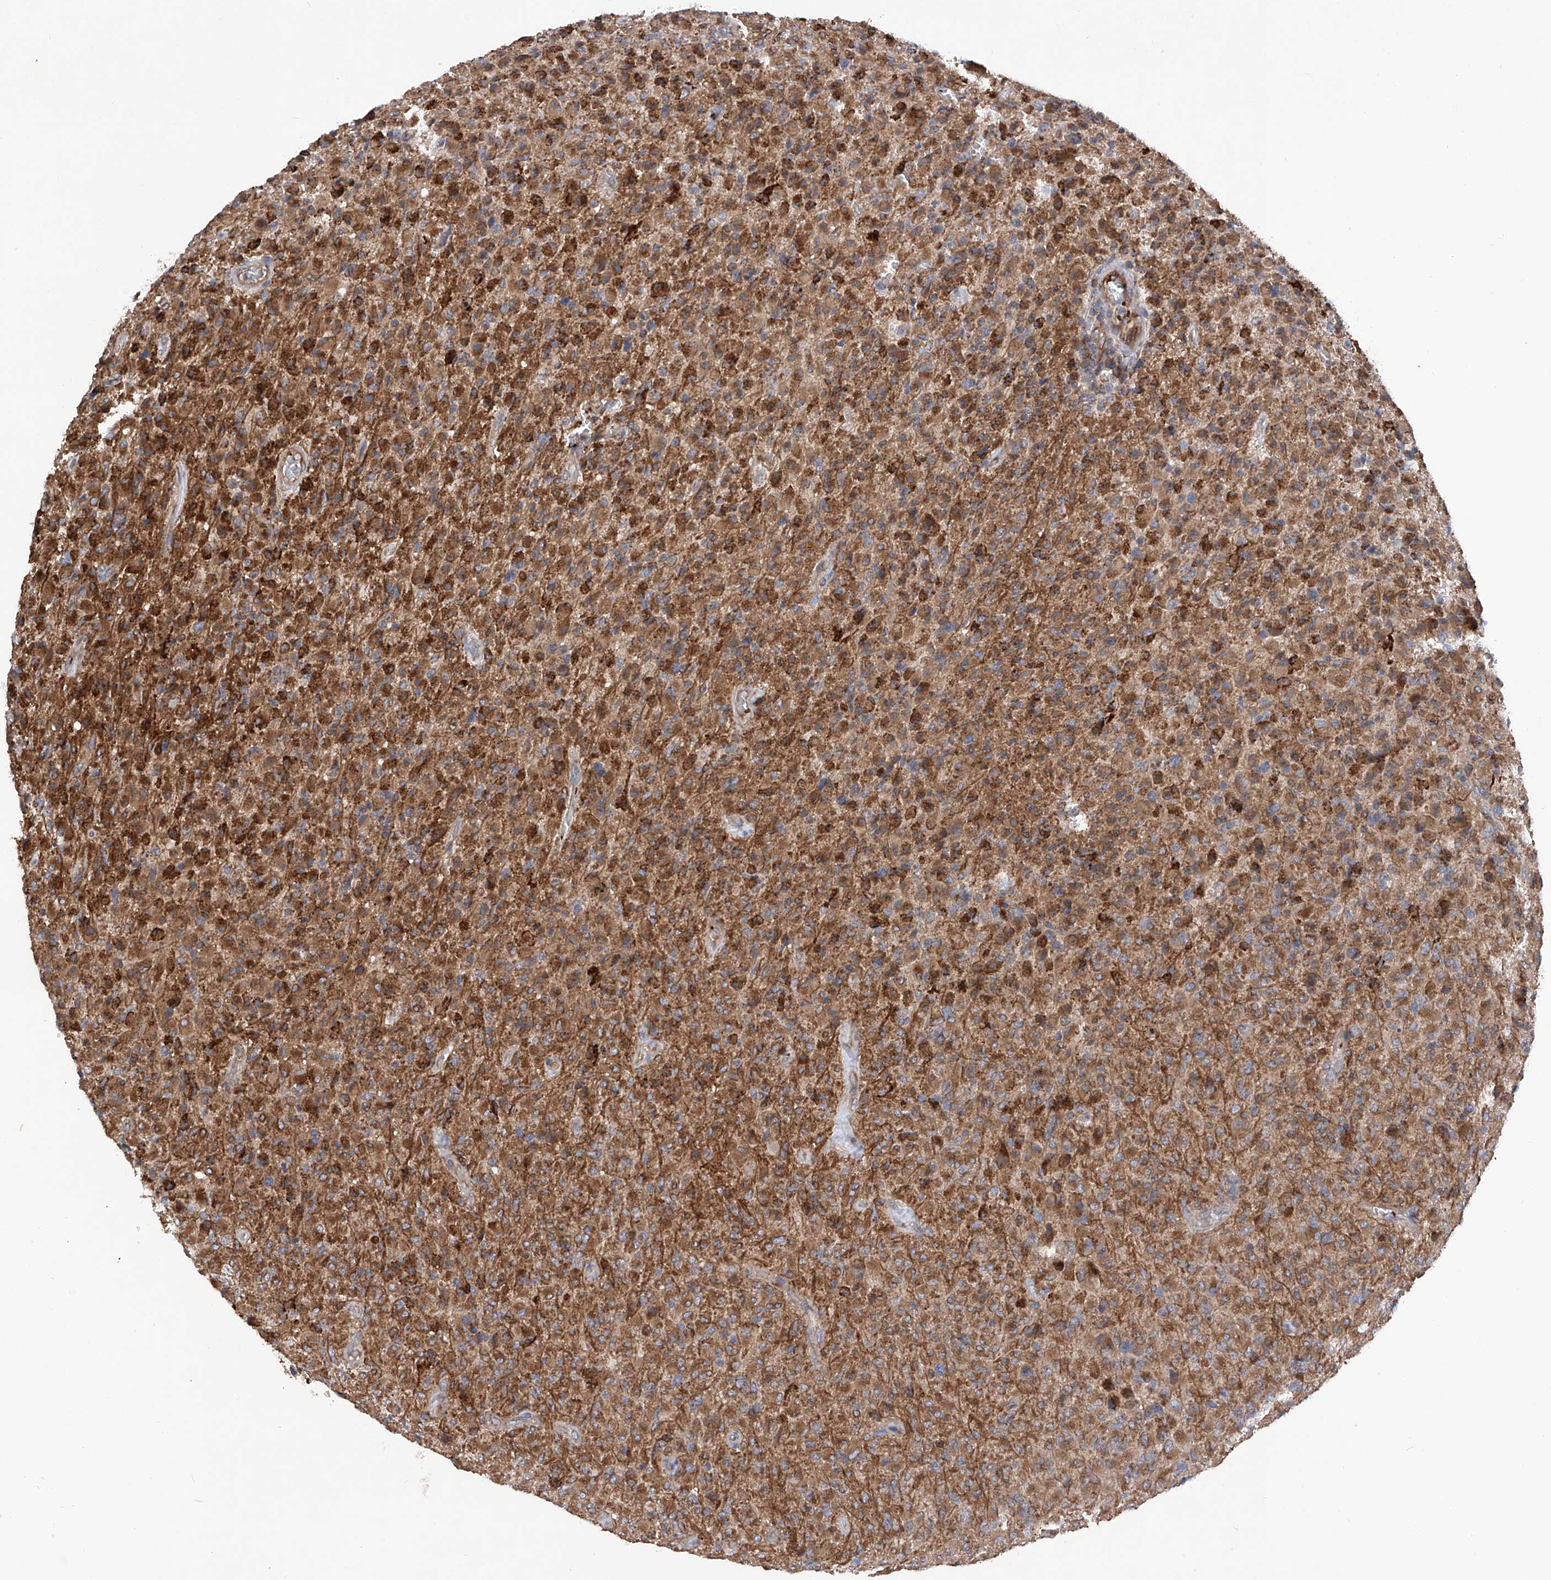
{"staining": {"intensity": "moderate", "quantity": ">75%", "location": "cytoplasmic/membranous"}, "tissue": "glioma", "cell_type": "Tumor cells", "image_type": "cancer", "snomed": [{"axis": "morphology", "description": "Glioma, malignant, High grade"}, {"axis": "topography", "description": "Brain"}], "caption": "Immunohistochemistry (IHC) (DAB (3,3'-diaminobenzidine)) staining of human high-grade glioma (malignant) demonstrates moderate cytoplasmic/membranous protein staining in approximately >75% of tumor cells.", "gene": "ASCC3", "patient": {"sex": "female", "age": 57}}